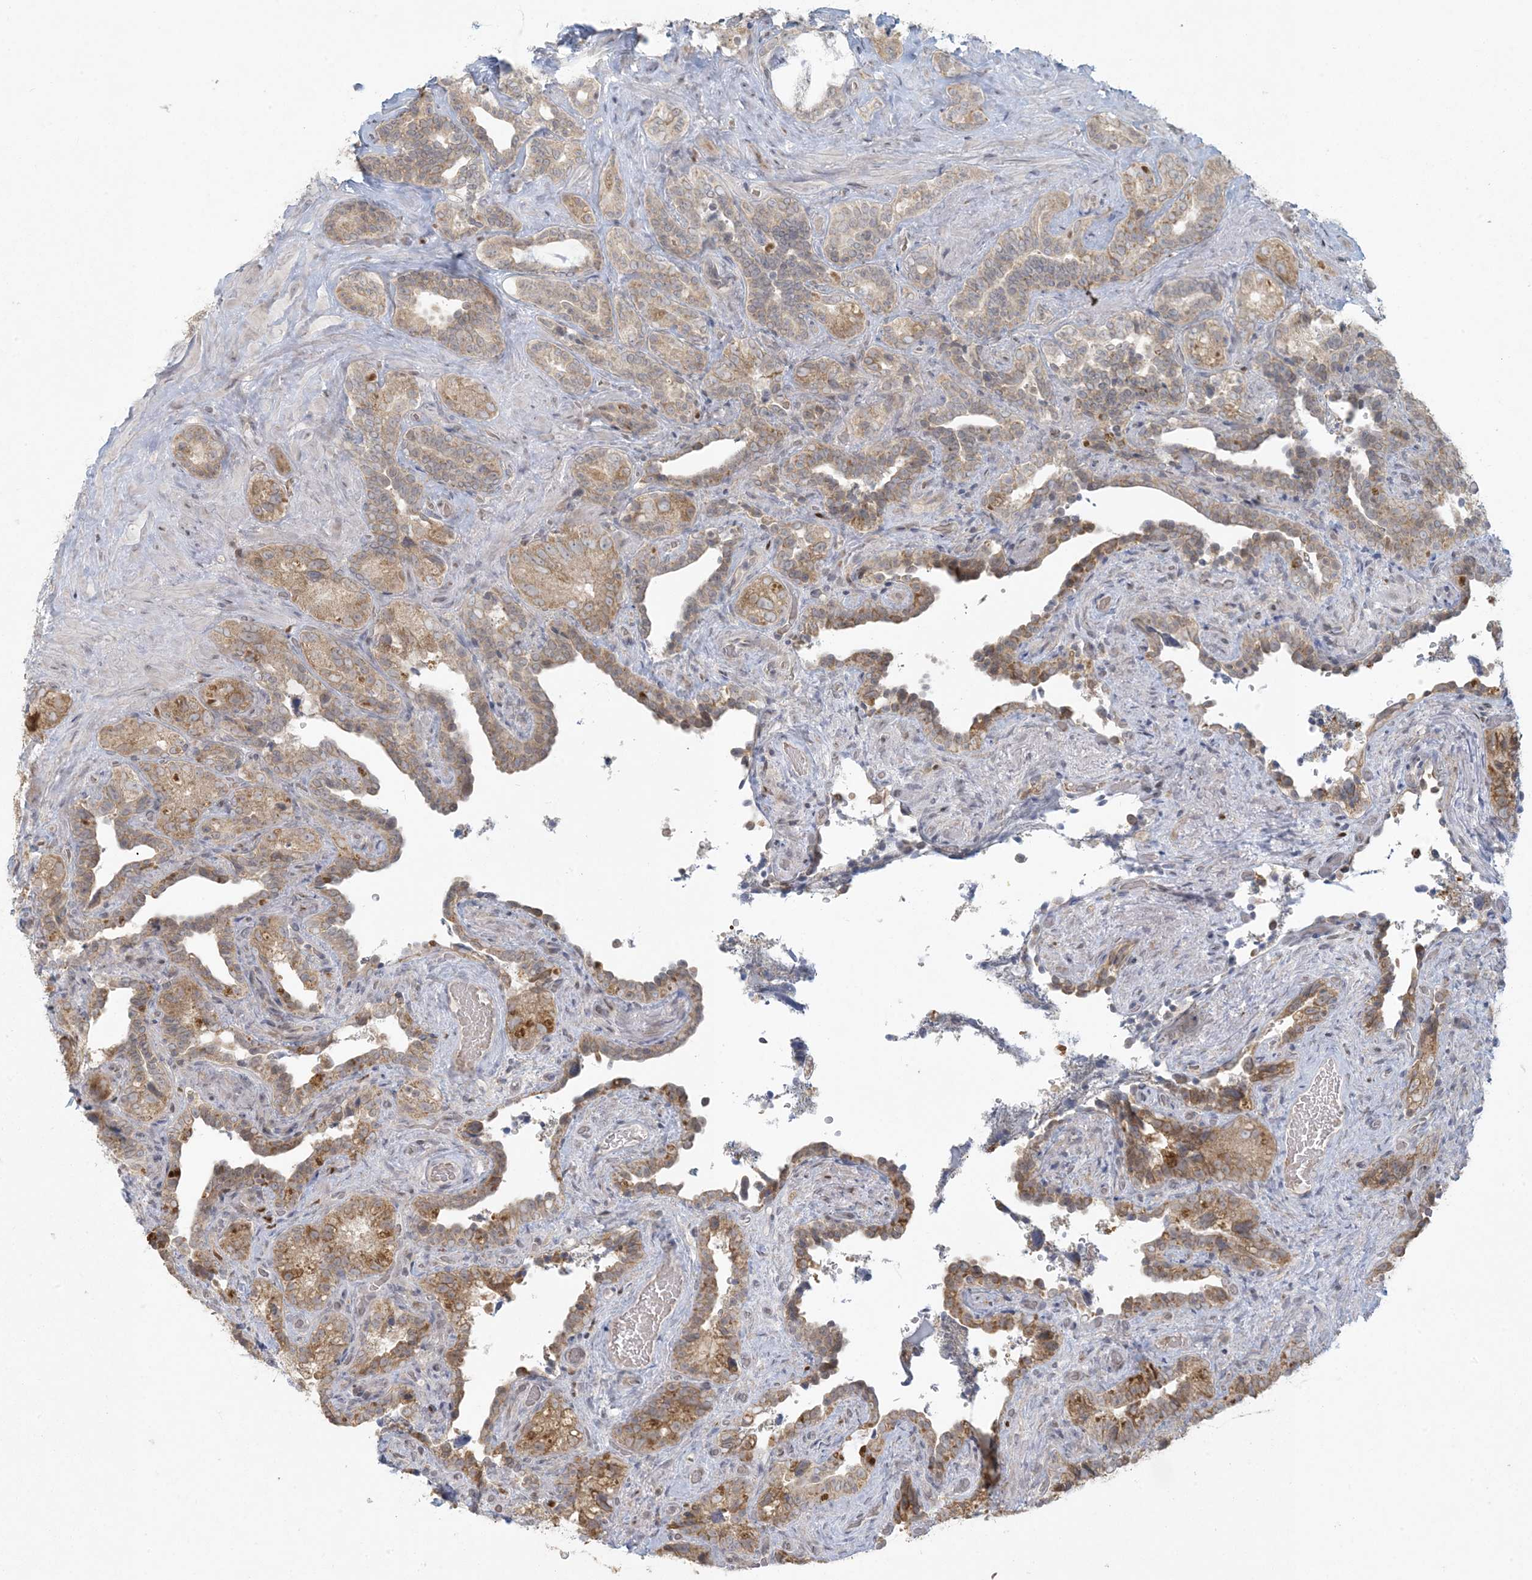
{"staining": {"intensity": "moderate", "quantity": ">75%", "location": "cytoplasmic/membranous"}, "tissue": "seminal vesicle", "cell_type": "Glandular cells", "image_type": "normal", "snomed": [{"axis": "morphology", "description": "Normal tissue, NOS"}, {"axis": "topography", "description": "Seminal veicle"}, {"axis": "topography", "description": "Peripheral nerve tissue"}], "caption": "Glandular cells reveal medium levels of moderate cytoplasmic/membranous expression in approximately >75% of cells in unremarkable seminal vesicle. (DAB (3,3'-diaminobenzidine) = brown stain, brightfield microscopy at high magnification).", "gene": "CTDNEP1", "patient": {"sex": "male", "age": 67}}